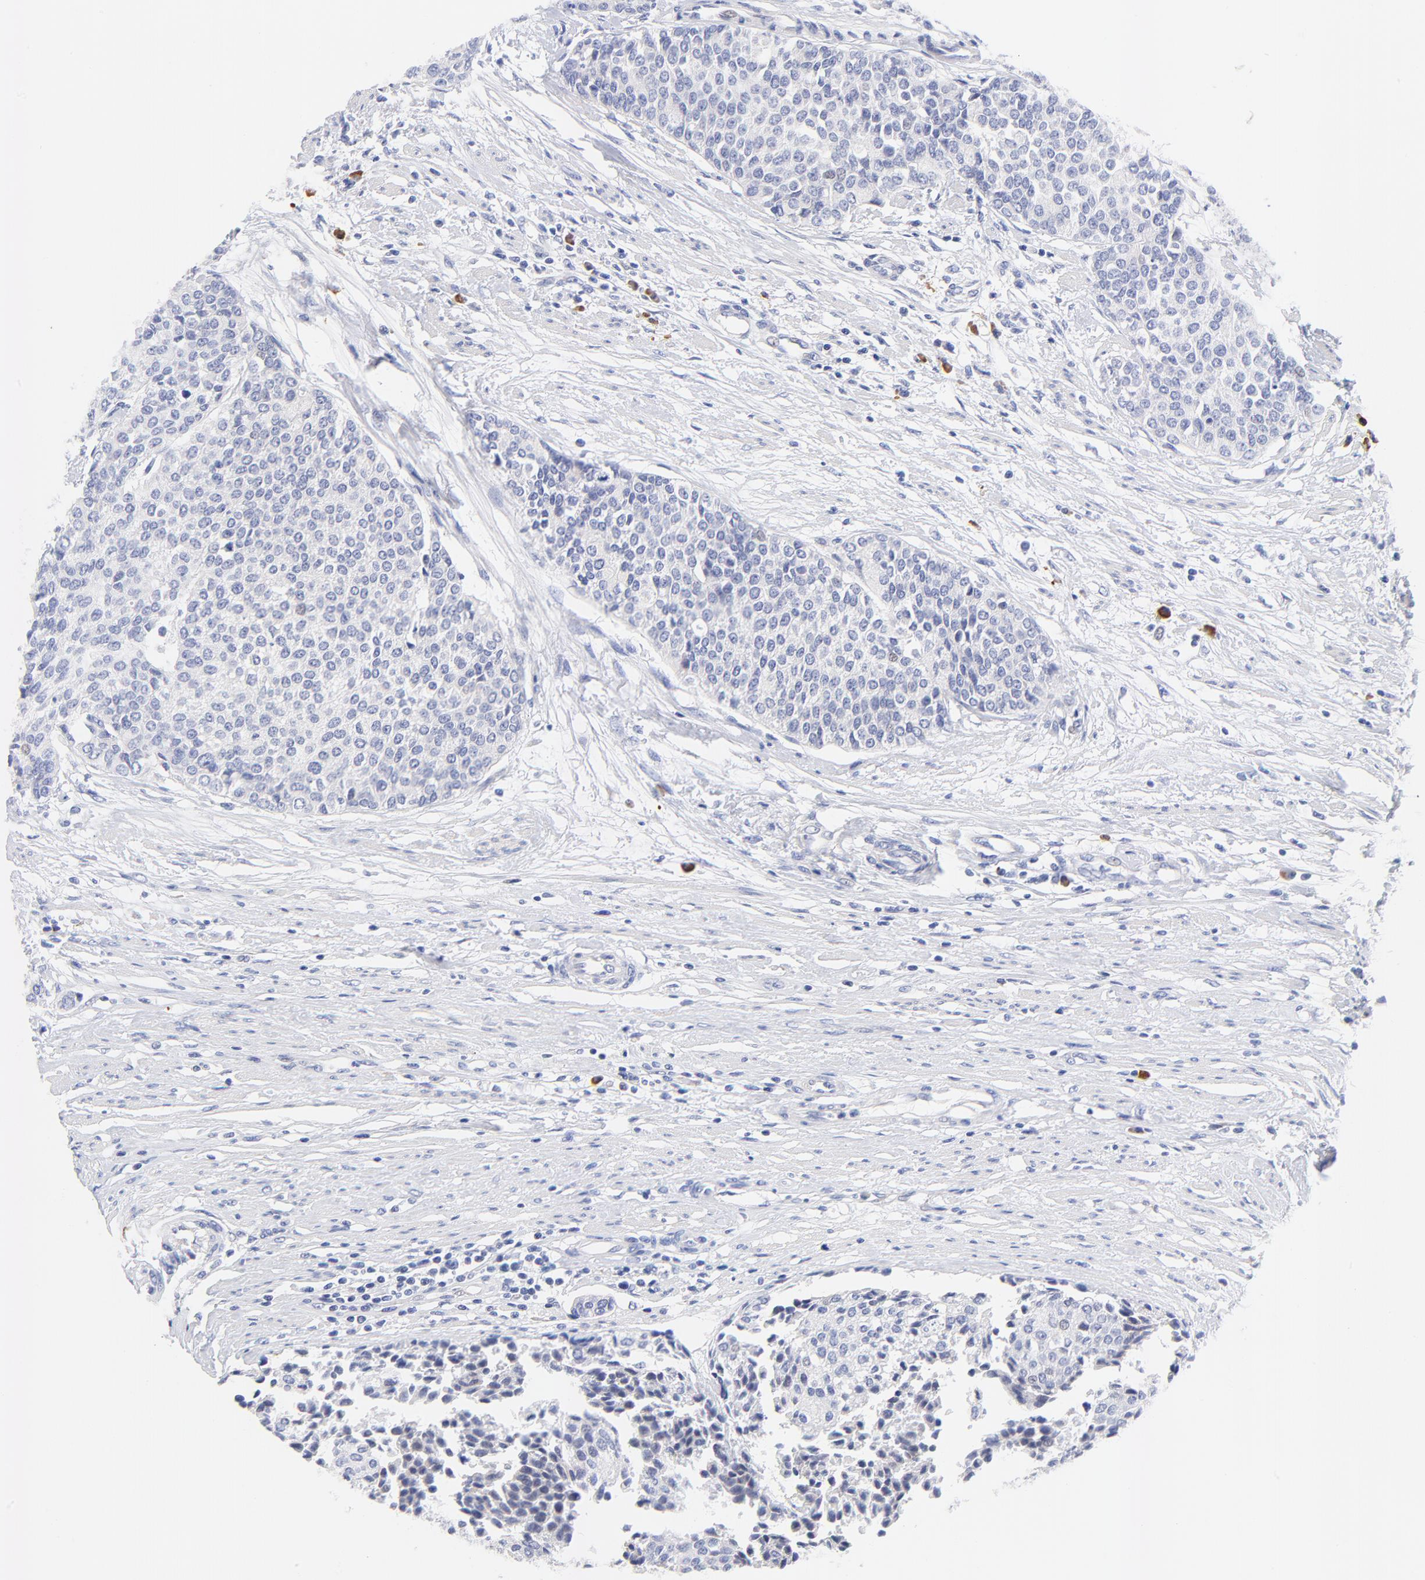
{"staining": {"intensity": "negative", "quantity": "none", "location": "none"}, "tissue": "urothelial cancer", "cell_type": "Tumor cells", "image_type": "cancer", "snomed": [{"axis": "morphology", "description": "Urothelial carcinoma, Low grade"}, {"axis": "topography", "description": "Urinary bladder"}], "caption": "Urothelial carcinoma (low-grade) was stained to show a protein in brown. There is no significant expression in tumor cells. (DAB (3,3'-diaminobenzidine) IHC with hematoxylin counter stain).", "gene": "AFF2", "patient": {"sex": "female", "age": 73}}